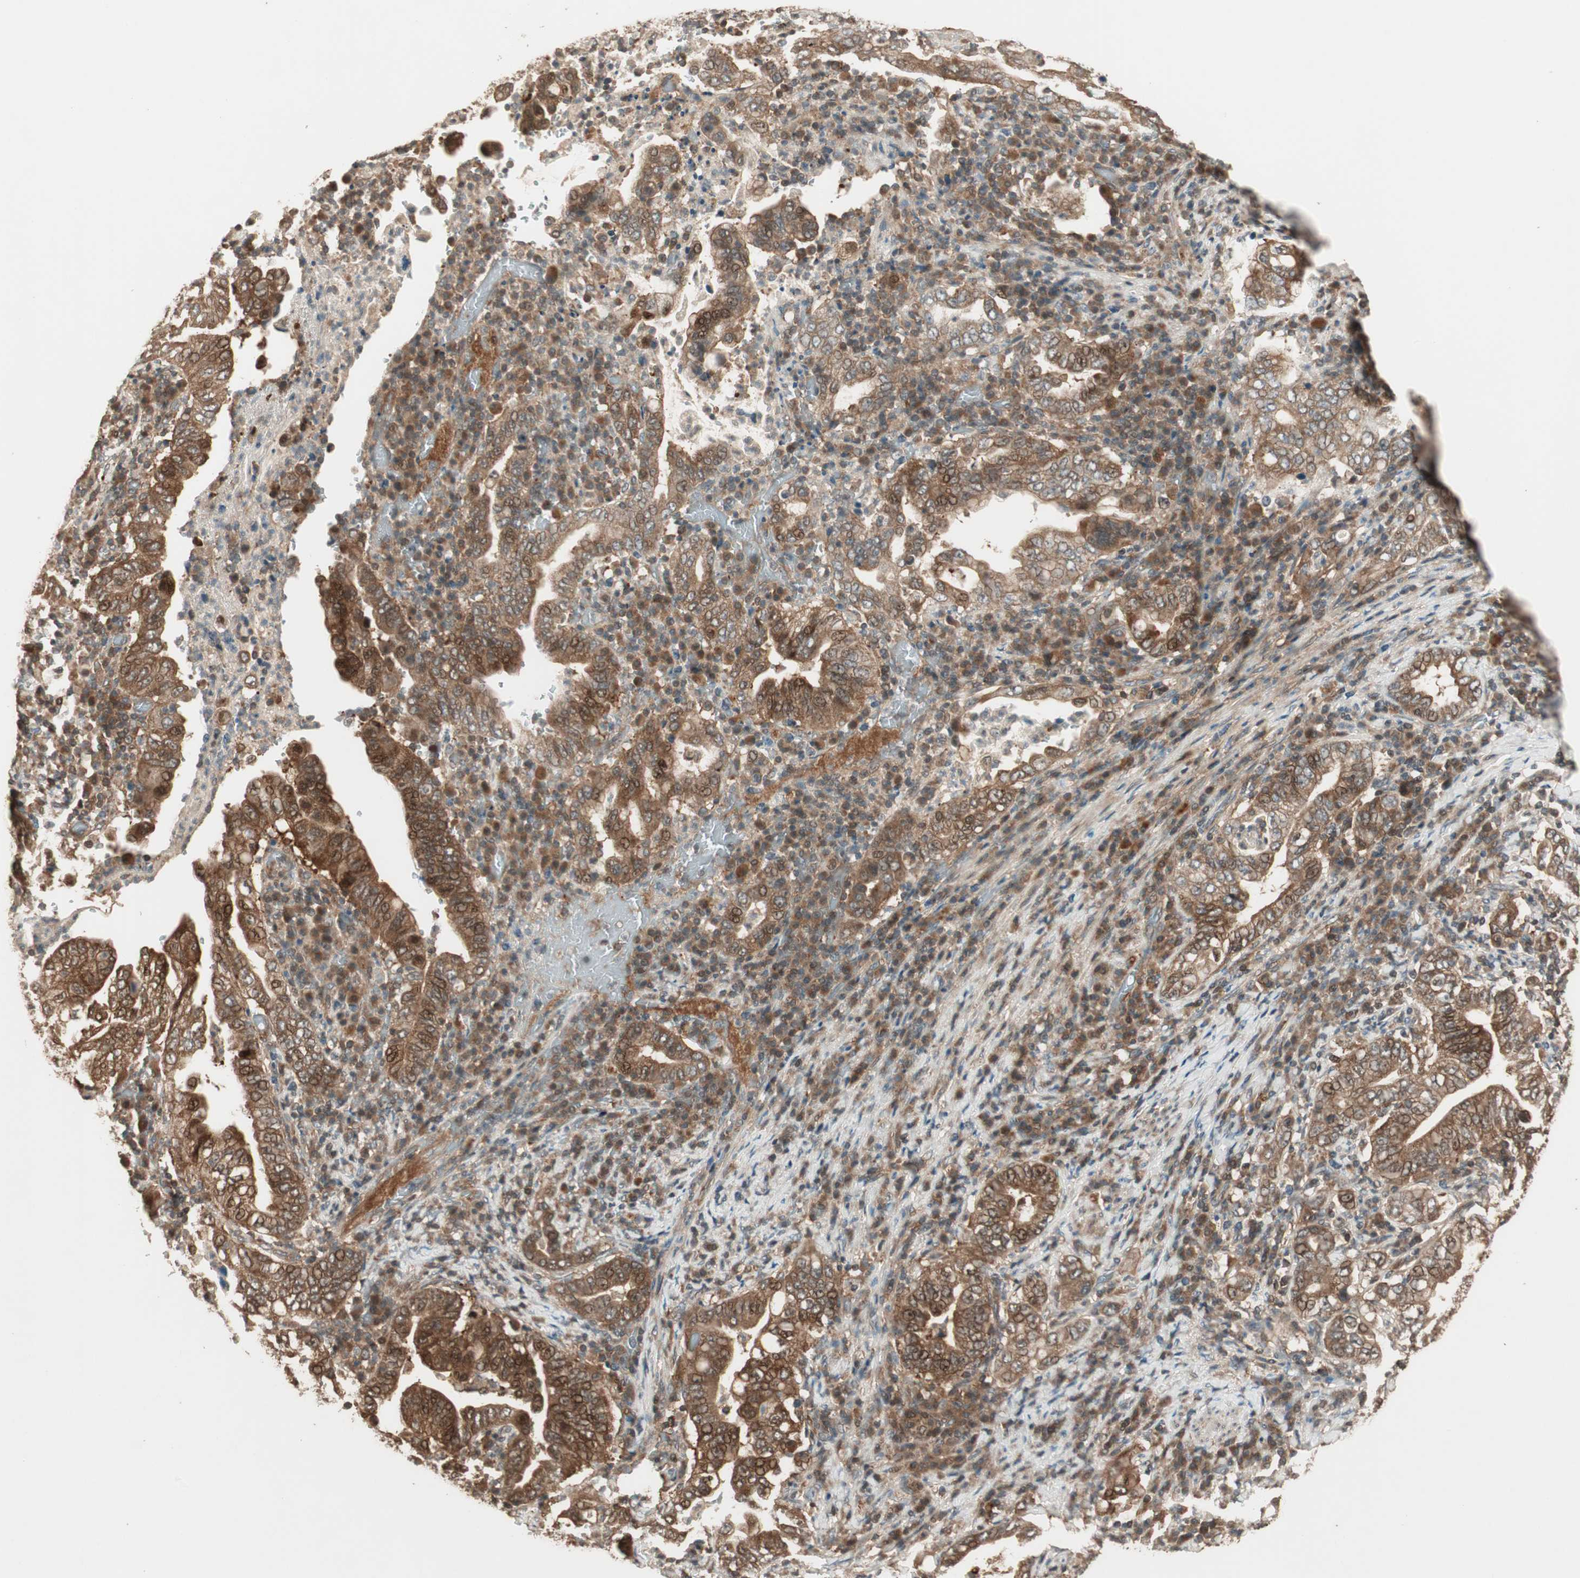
{"staining": {"intensity": "strong", "quantity": ">75%", "location": "cytoplasmic/membranous,nuclear"}, "tissue": "stomach cancer", "cell_type": "Tumor cells", "image_type": "cancer", "snomed": [{"axis": "morphology", "description": "Normal tissue, NOS"}, {"axis": "morphology", "description": "Adenocarcinoma, NOS"}, {"axis": "topography", "description": "Esophagus"}, {"axis": "topography", "description": "Stomach, upper"}, {"axis": "topography", "description": "Peripheral nerve tissue"}], "caption": "A micrograph of stomach cancer stained for a protein displays strong cytoplasmic/membranous and nuclear brown staining in tumor cells.", "gene": "CNOT4", "patient": {"sex": "male", "age": 62}}